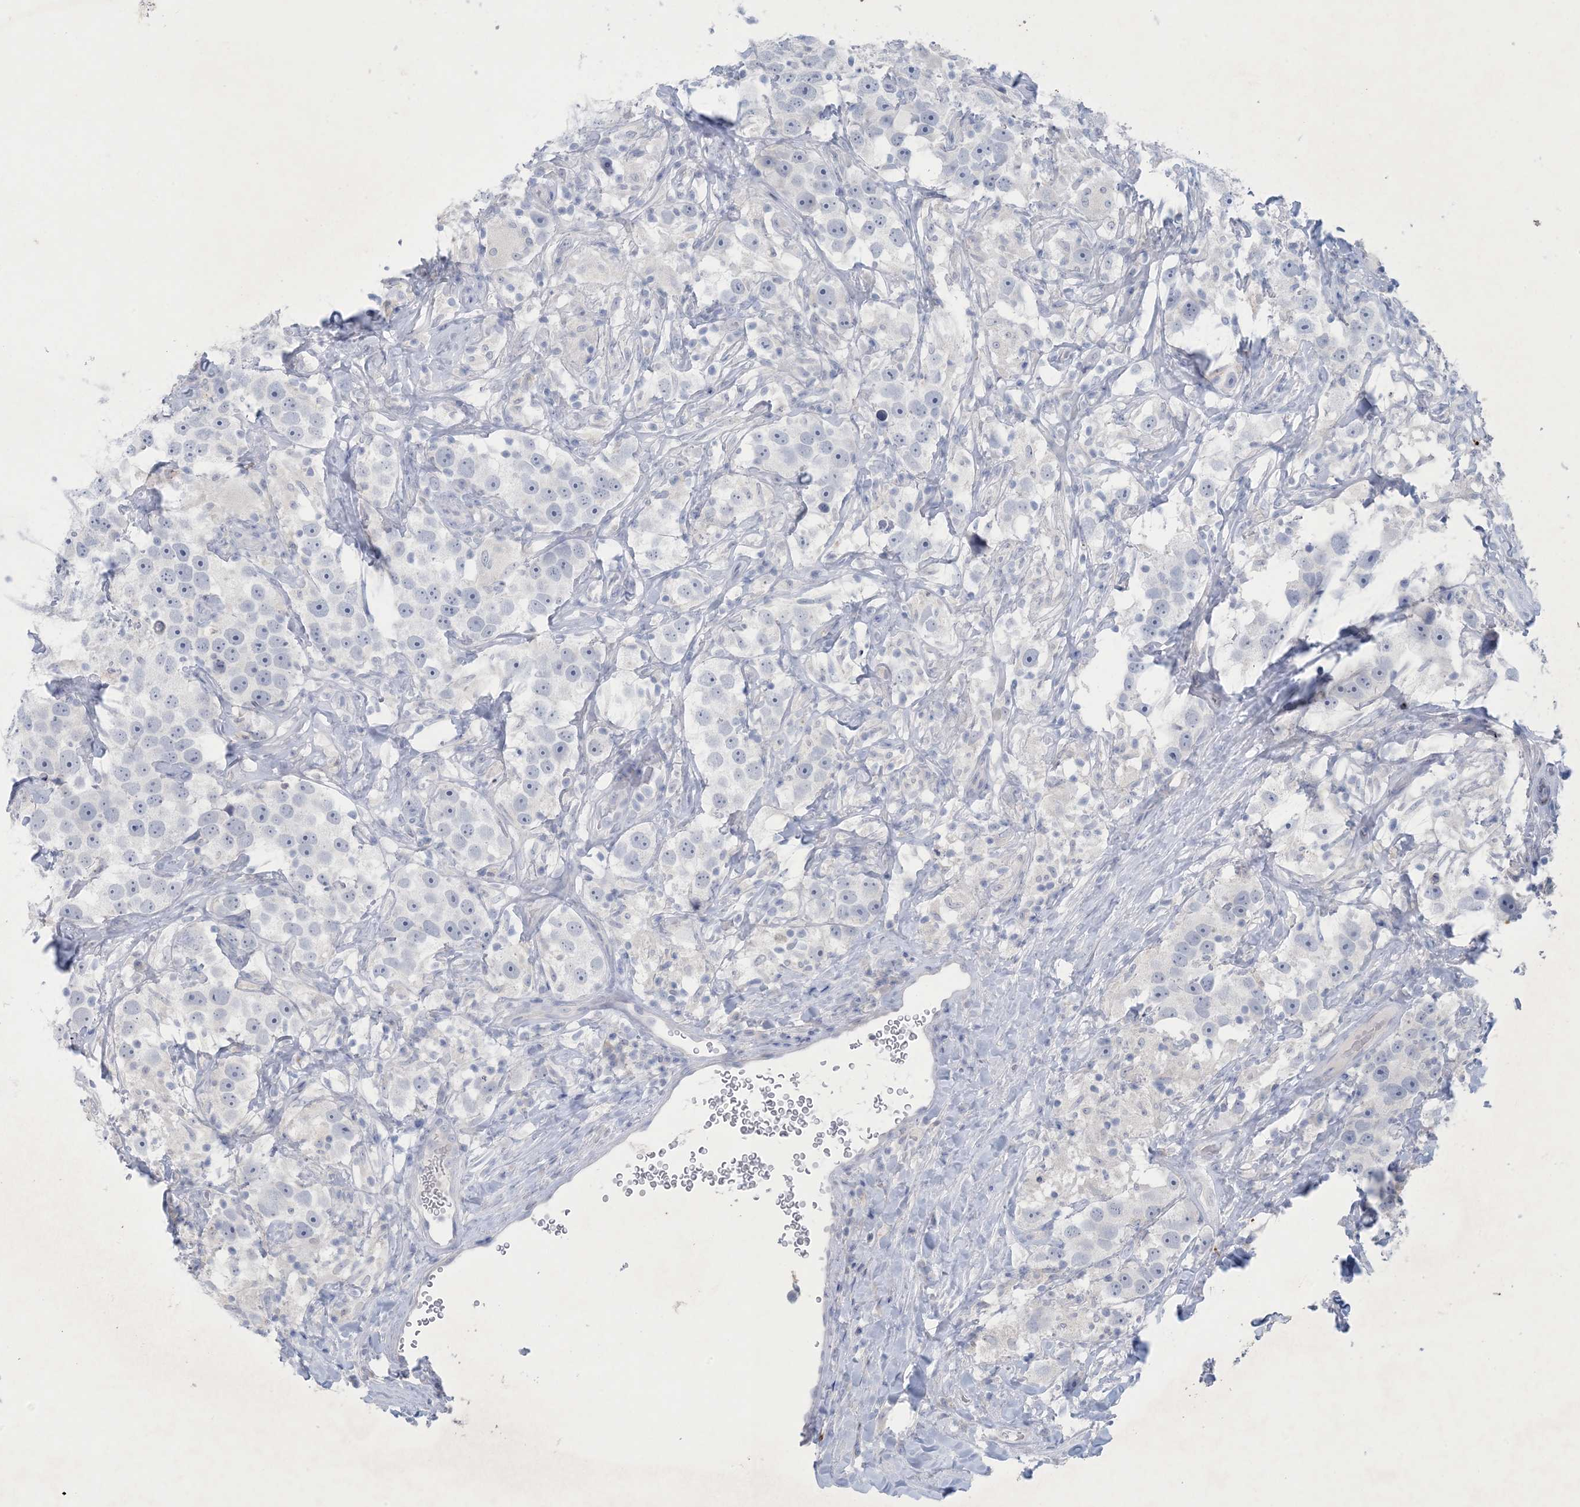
{"staining": {"intensity": "negative", "quantity": "none", "location": "none"}, "tissue": "testis cancer", "cell_type": "Tumor cells", "image_type": "cancer", "snomed": [{"axis": "morphology", "description": "Seminoma, NOS"}, {"axis": "topography", "description": "Testis"}], "caption": "Tumor cells are negative for brown protein staining in testis cancer.", "gene": "GABRG1", "patient": {"sex": "male", "age": 49}}